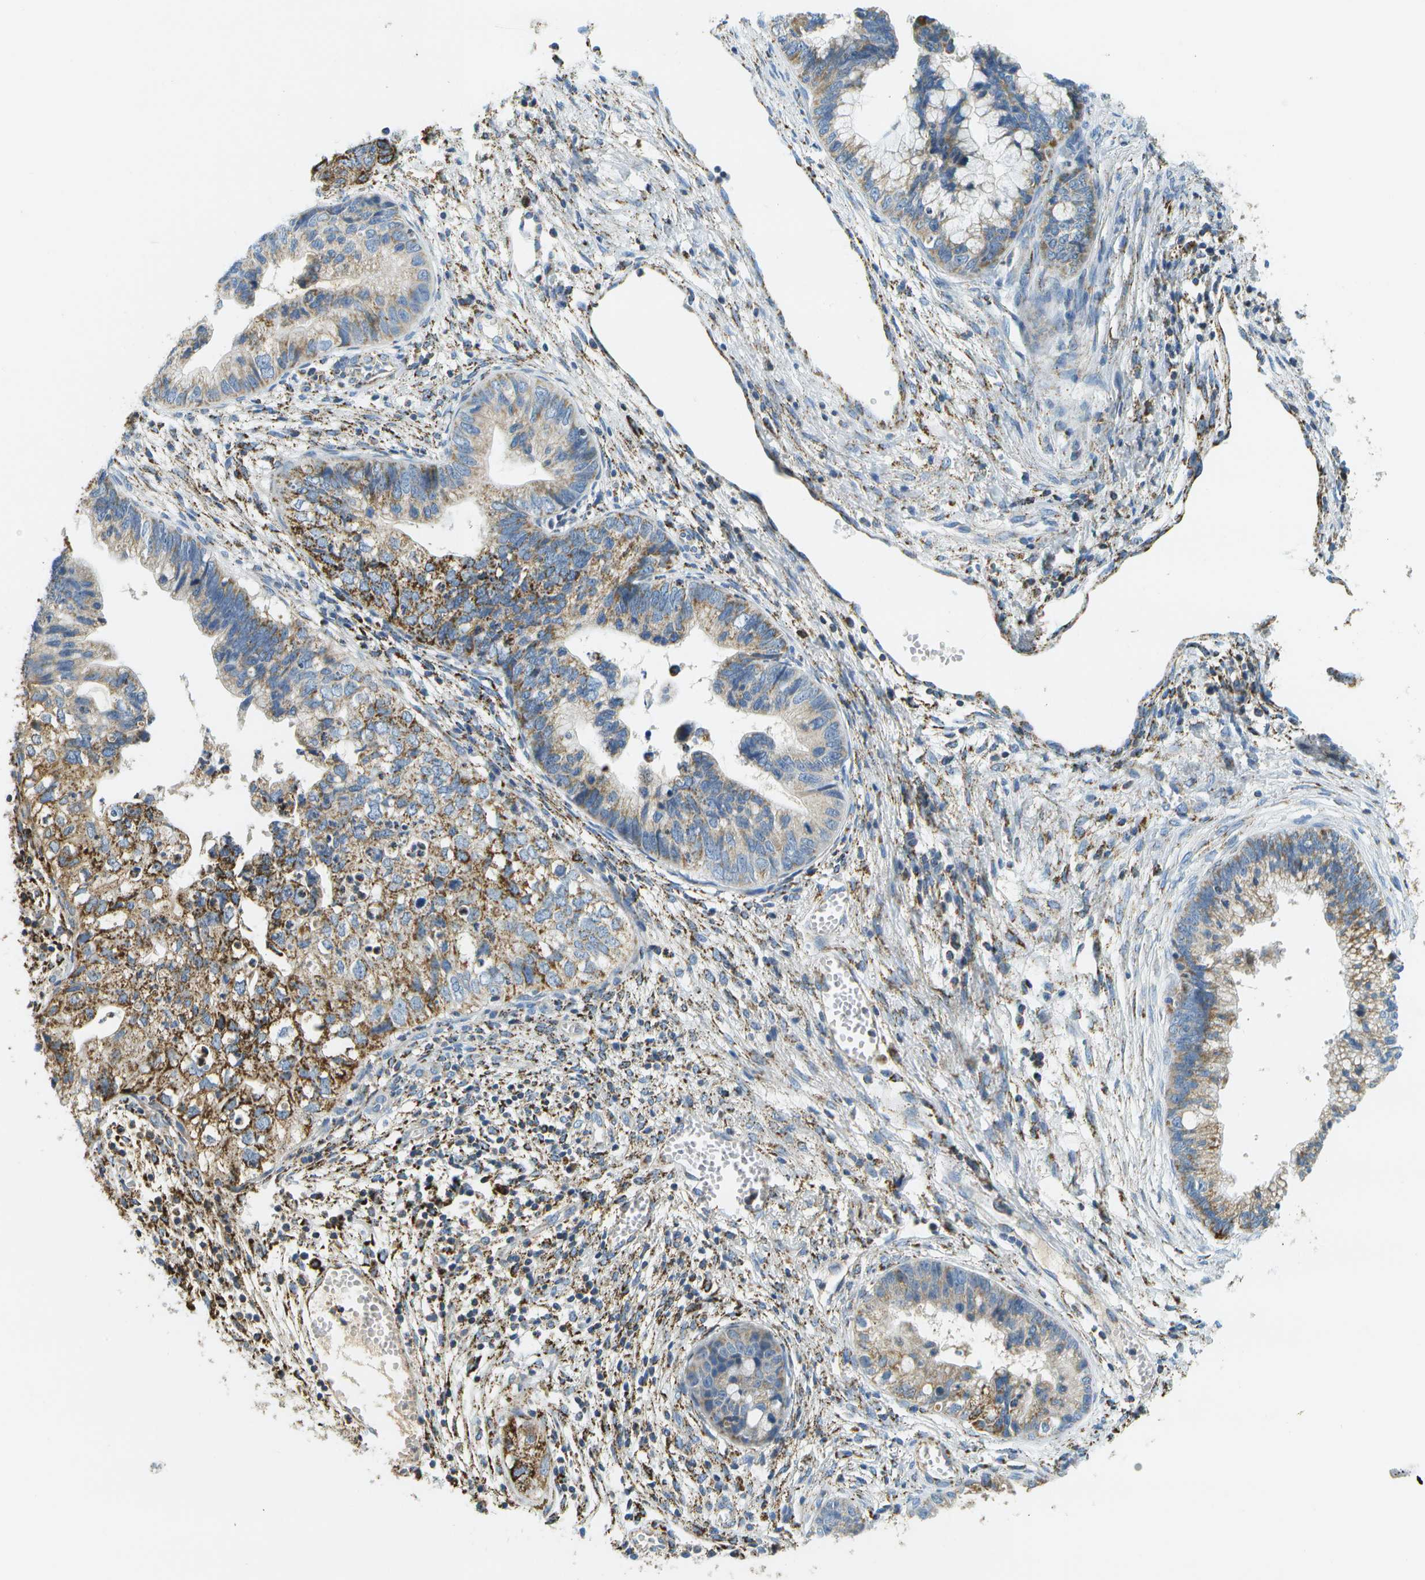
{"staining": {"intensity": "weak", "quantity": "25%-75%", "location": "cytoplasmic/membranous"}, "tissue": "cervical cancer", "cell_type": "Tumor cells", "image_type": "cancer", "snomed": [{"axis": "morphology", "description": "Adenocarcinoma, NOS"}, {"axis": "topography", "description": "Cervix"}], "caption": "Cervical adenocarcinoma stained with DAB immunohistochemistry (IHC) reveals low levels of weak cytoplasmic/membranous expression in approximately 25%-75% of tumor cells.", "gene": "HLCS", "patient": {"sex": "female", "age": 44}}